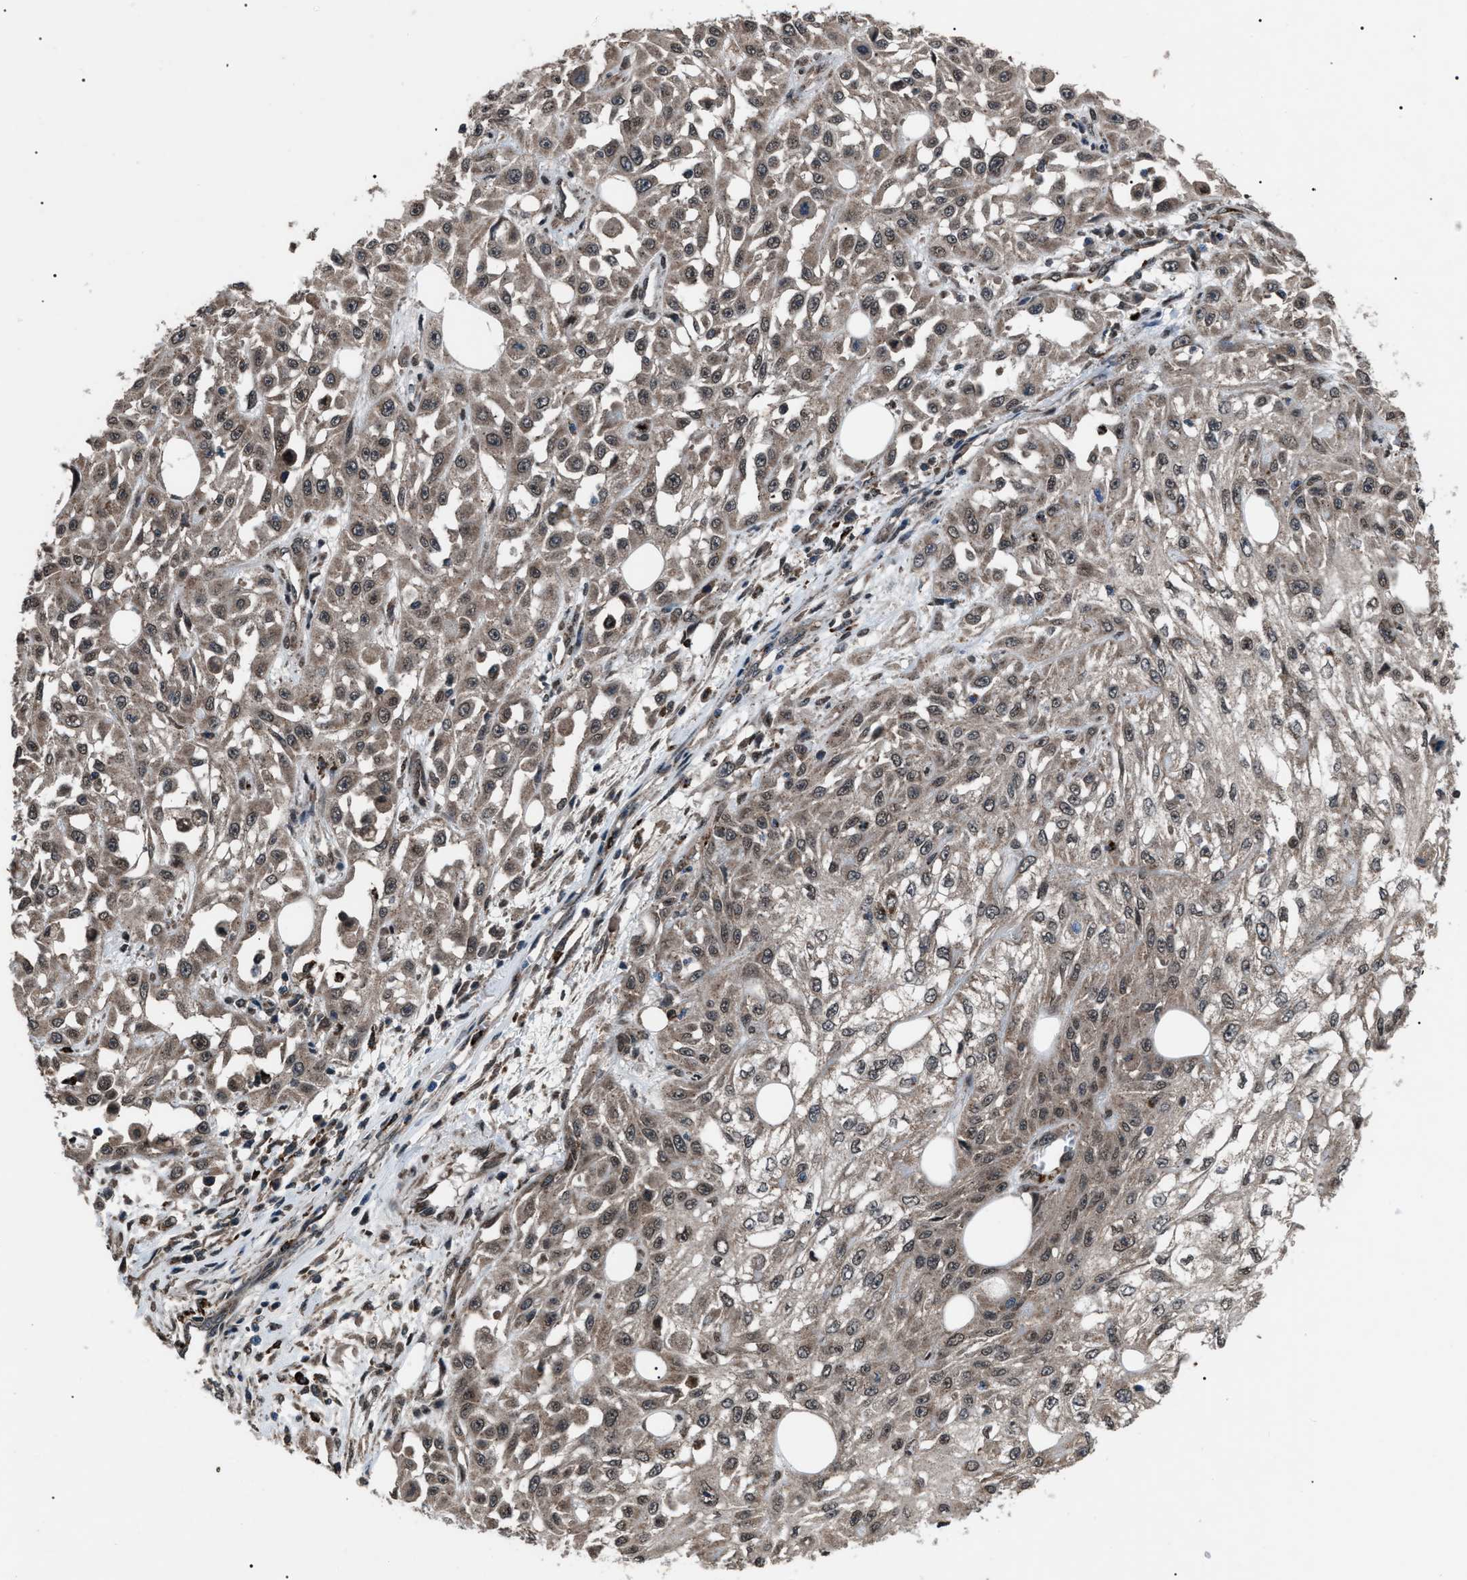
{"staining": {"intensity": "moderate", "quantity": "25%-75%", "location": "cytoplasmic/membranous,nuclear"}, "tissue": "skin cancer", "cell_type": "Tumor cells", "image_type": "cancer", "snomed": [{"axis": "morphology", "description": "Squamous cell carcinoma, NOS"}, {"axis": "morphology", "description": "Squamous cell carcinoma, metastatic, NOS"}, {"axis": "topography", "description": "Skin"}, {"axis": "topography", "description": "Lymph node"}], "caption": "IHC of skin cancer displays medium levels of moderate cytoplasmic/membranous and nuclear expression in approximately 25%-75% of tumor cells.", "gene": "ZFAND2A", "patient": {"sex": "male", "age": 75}}